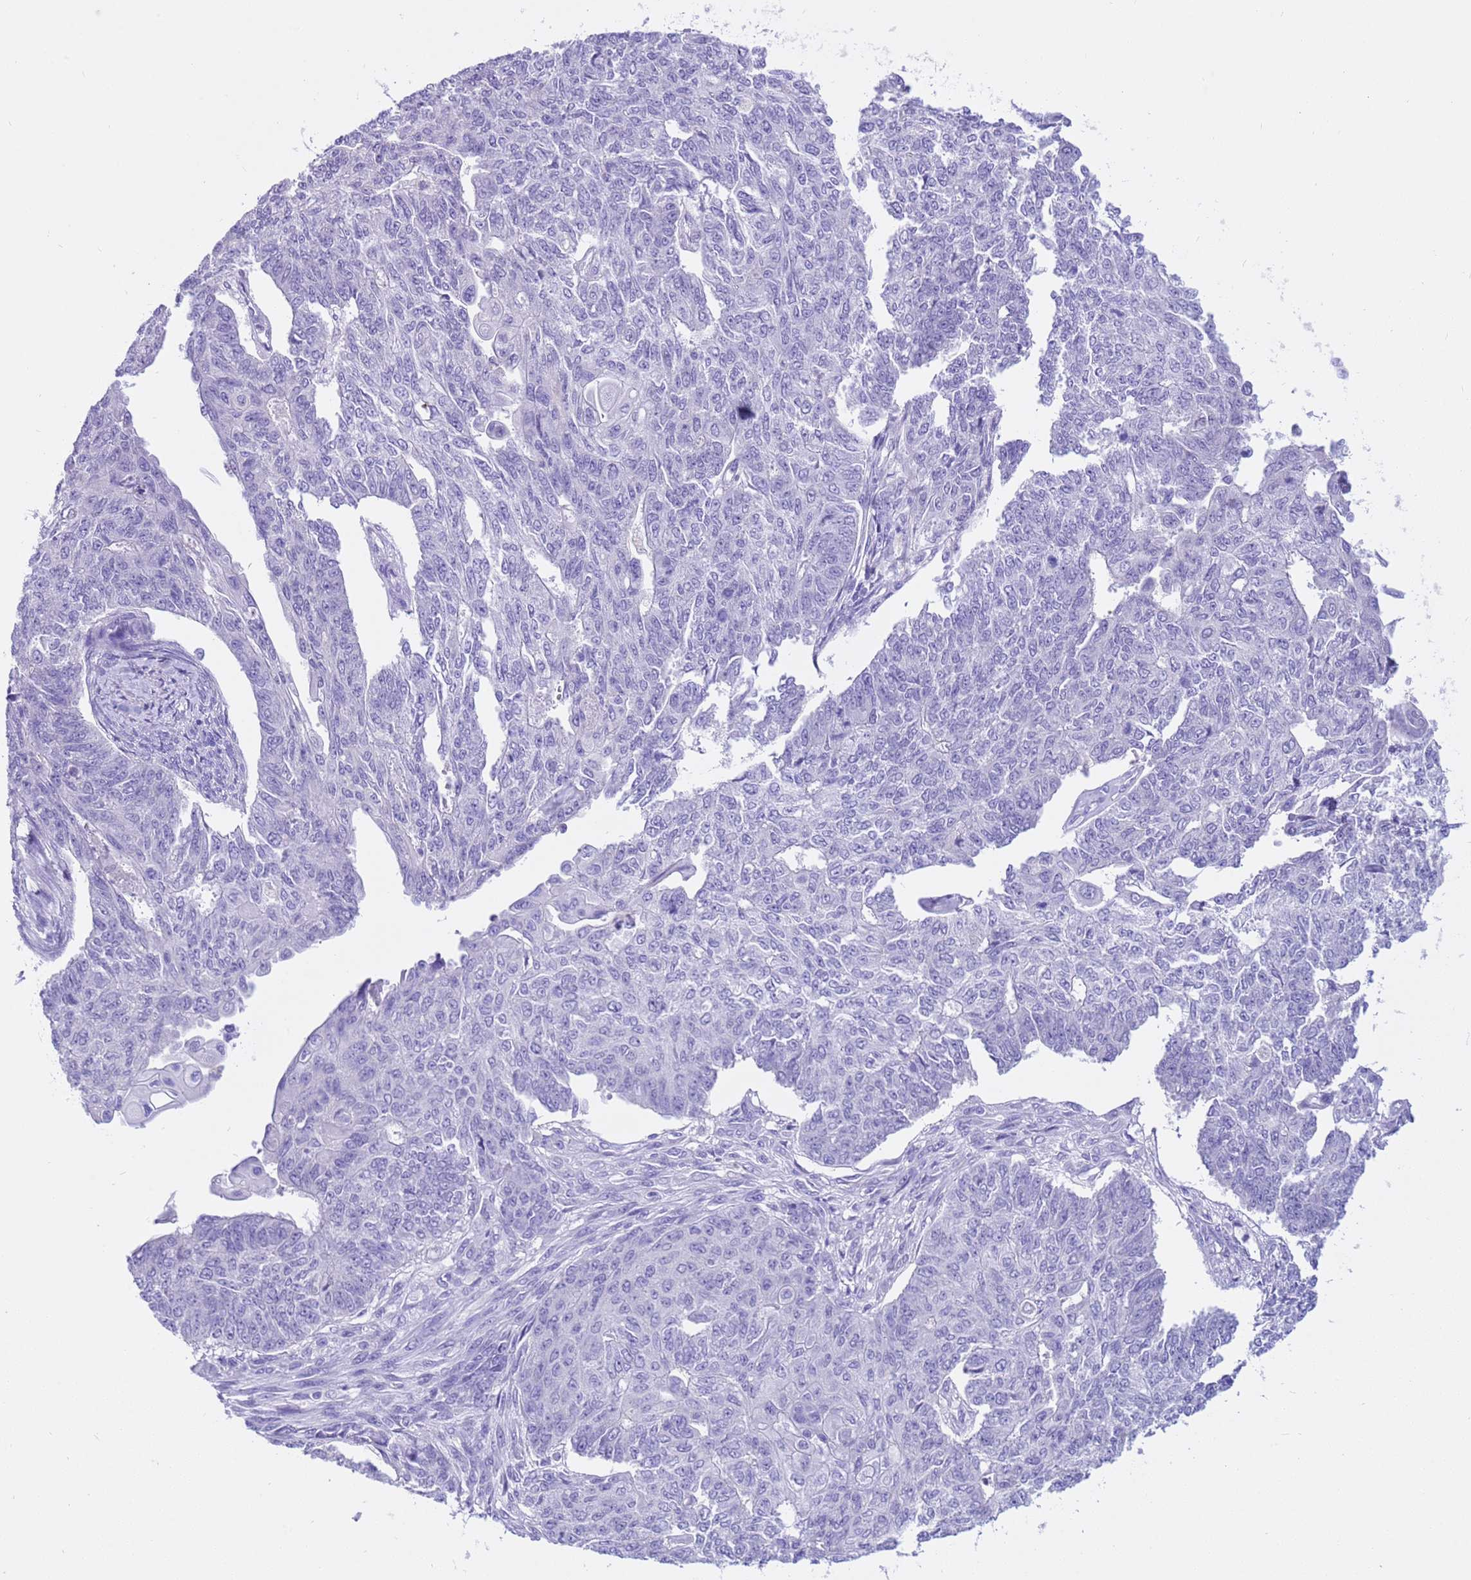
{"staining": {"intensity": "negative", "quantity": "none", "location": "none"}, "tissue": "endometrial cancer", "cell_type": "Tumor cells", "image_type": "cancer", "snomed": [{"axis": "morphology", "description": "Adenocarcinoma, NOS"}, {"axis": "topography", "description": "Endometrium"}], "caption": "This is a image of immunohistochemistry staining of adenocarcinoma (endometrial), which shows no positivity in tumor cells.", "gene": "CPB1", "patient": {"sex": "female", "age": 32}}